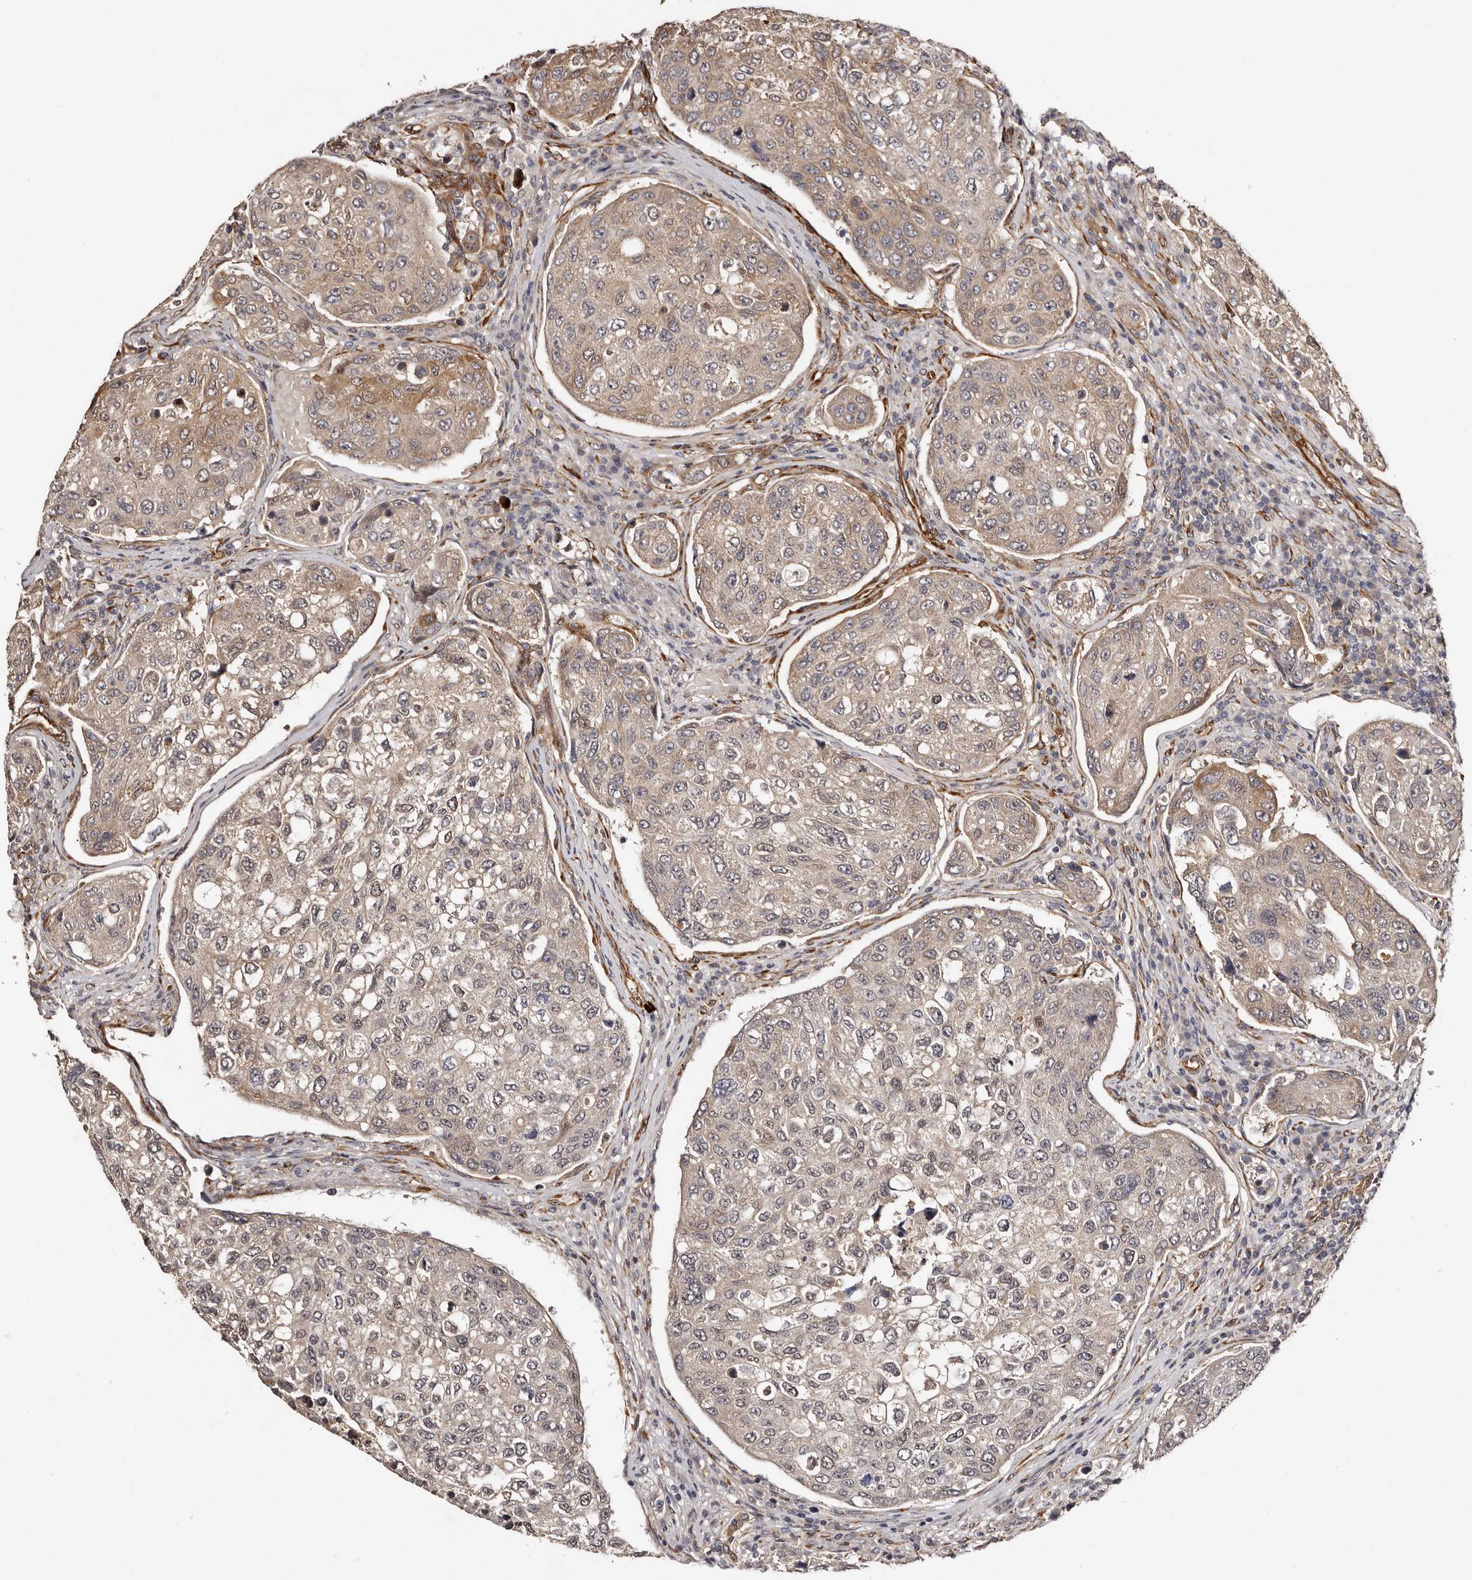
{"staining": {"intensity": "weak", "quantity": ">75%", "location": "cytoplasmic/membranous"}, "tissue": "urothelial cancer", "cell_type": "Tumor cells", "image_type": "cancer", "snomed": [{"axis": "morphology", "description": "Urothelial carcinoma, High grade"}, {"axis": "topography", "description": "Lymph node"}, {"axis": "topography", "description": "Urinary bladder"}], "caption": "This is a micrograph of IHC staining of urothelial cancer, which shows weak staining in the cytoplasmic/membranous of tumor cells.", "gene": "TBC1D22B", "patient": {"sex": "male", "age": 51}}